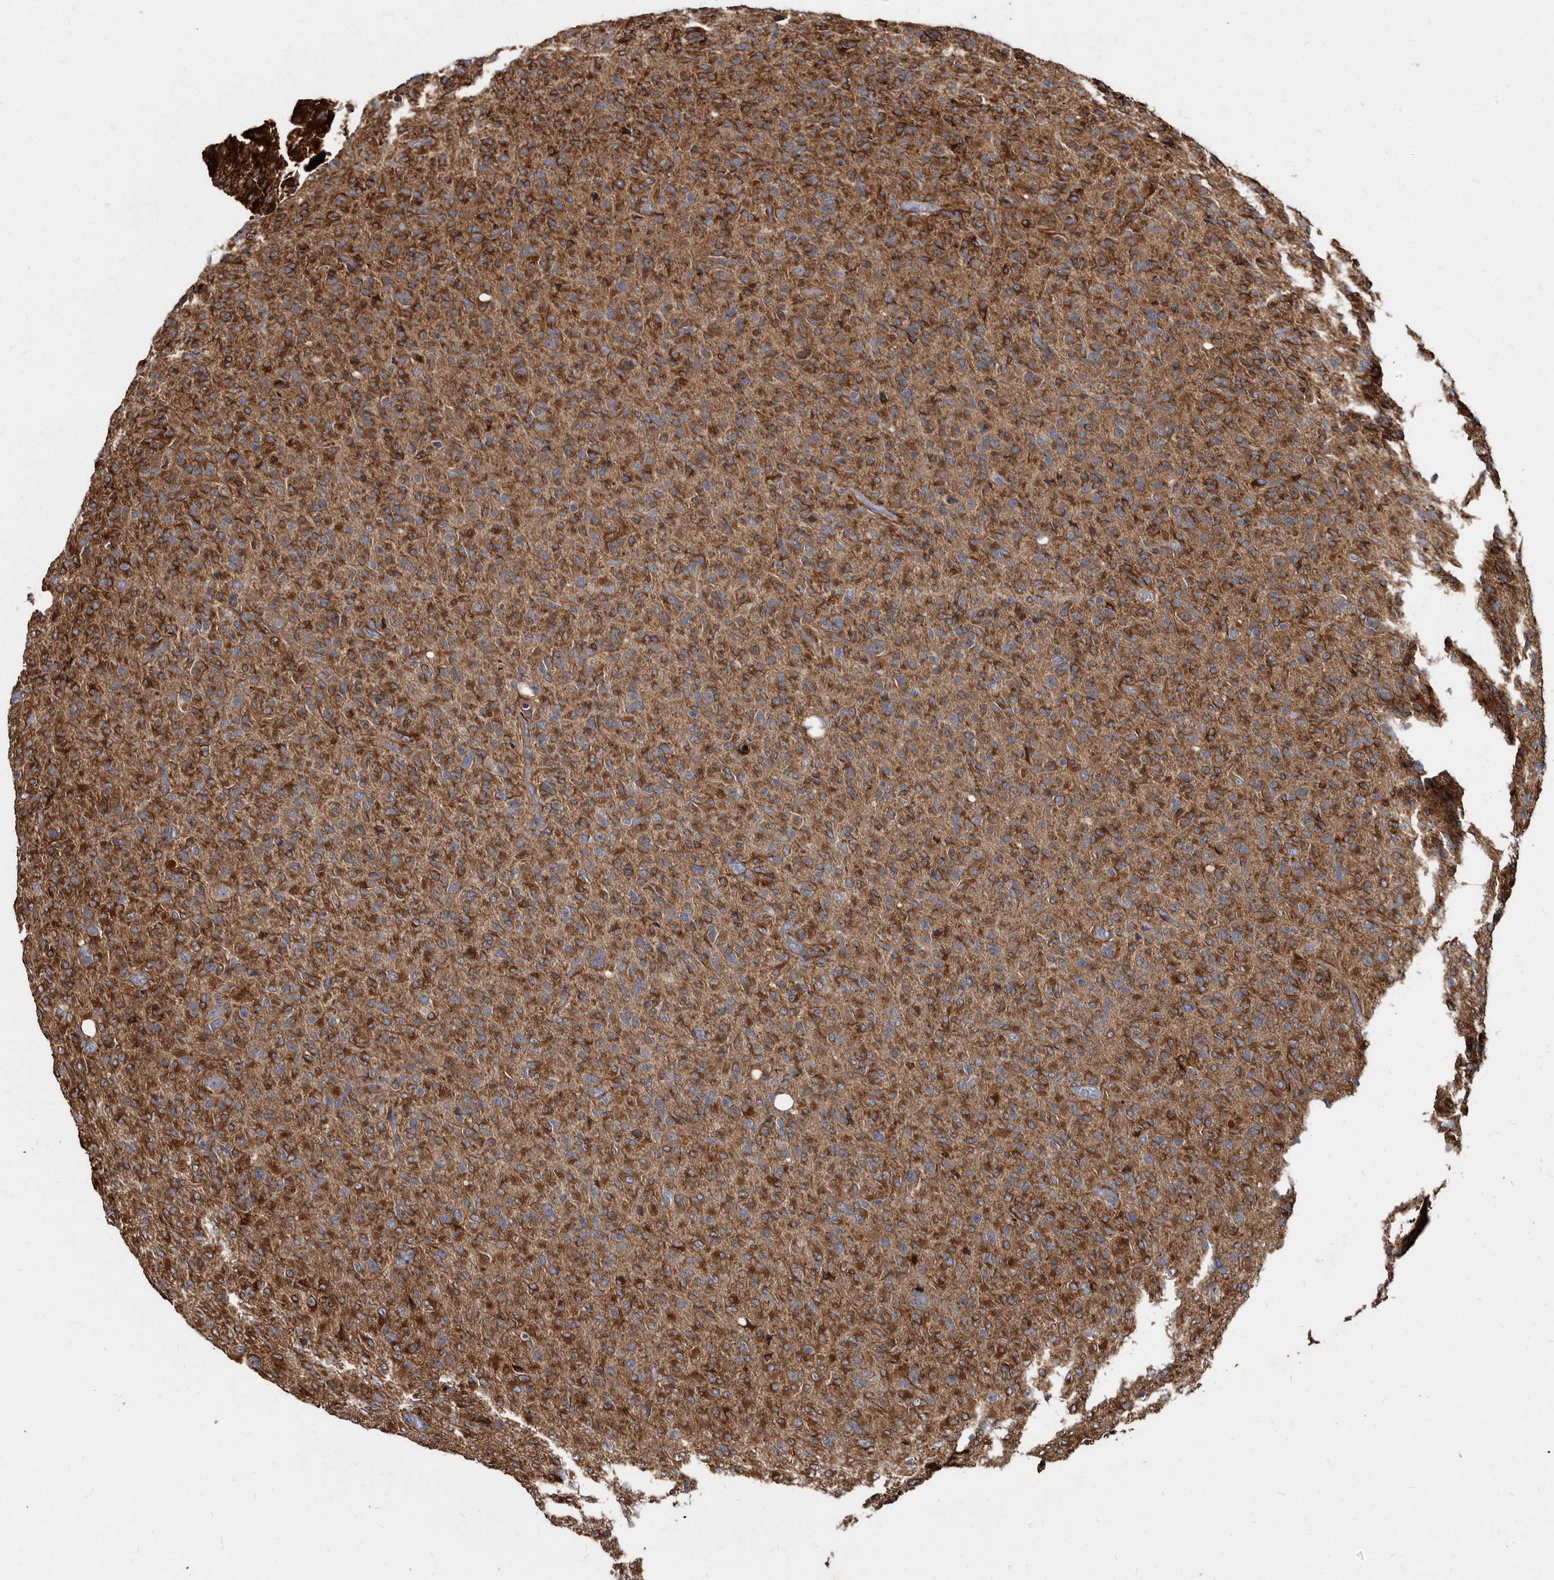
{"staining": {"intensity": "strong", "quantity": ">75%", "location": "cytoplasmic/membranous"}, "tissue": "glioma", "cell_type": "Tumor cells", "image_type": "cancer", "snomed": [{"axis": "morphology", "description": "Glioma, malignant, High grade"}, {"axis": "topography", "description": "Brain"}], "caption": "Strong cytoplasmic/membranous expression for a protein is present in approximately >75% of tumor cells of glioma using immunohistochemistry (IHC).", "gene": "KCTD20", "patient": {"sex": "female", "age": 57}}